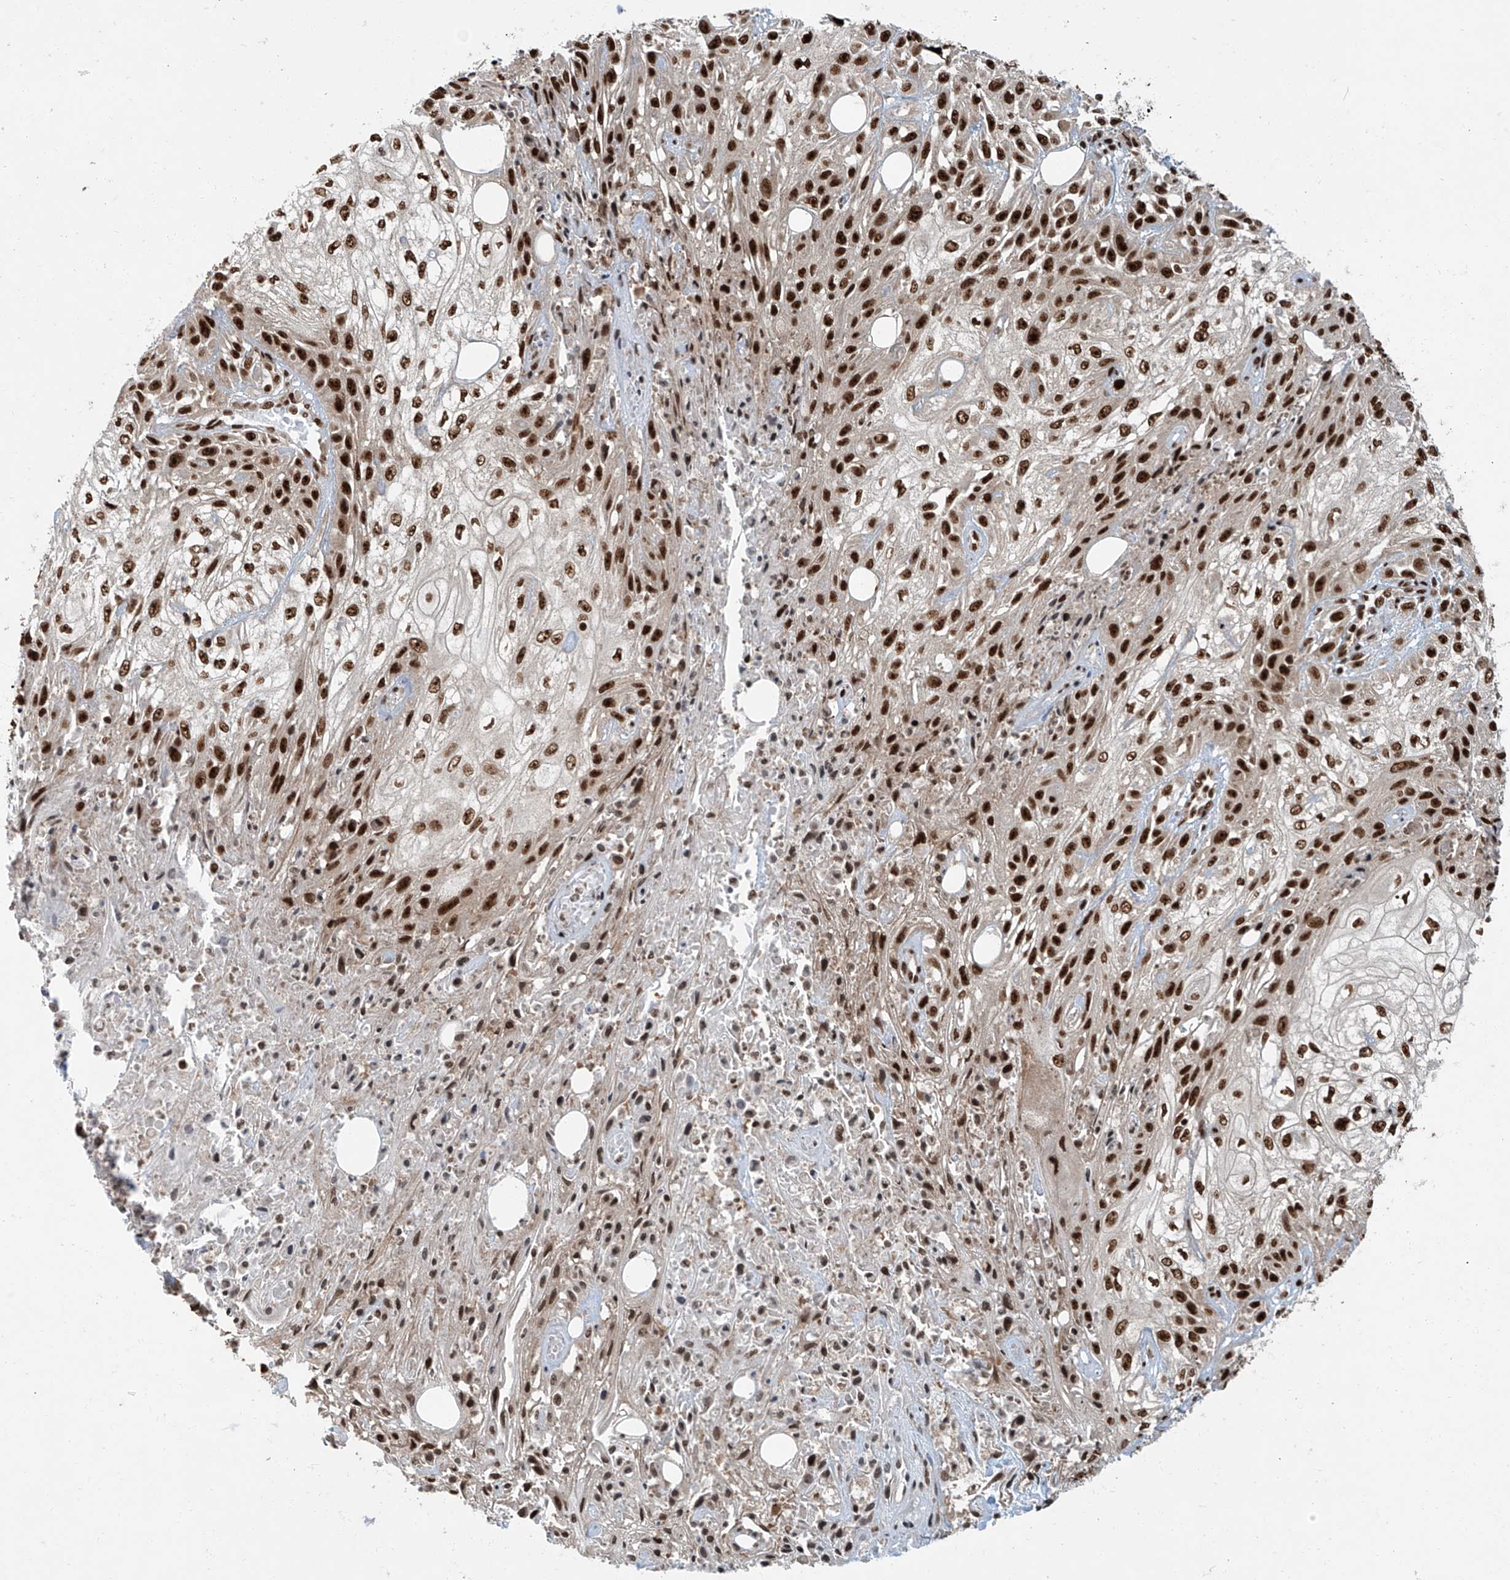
{"staining": {"intensity": "strong", "quantity": ">75%", "location": "nuclear"}, "tissue": "skin cancer", "cell_type": "Tumor cells", "image_type": "cancer", "snomed": [{"axis": "morphology", "description": "Squamous cell carcinoma, NOS"}, {"axis": "morphology", "description": "Squamous cell carcinoma, metastatic, NOS"}, {"axis": "topography", "description": "Skin"}, {"axis": "topography", "description": "Lymph node"}], "caption": "Metastatic squamous cell carcinoma (skin) stained with a protein marker shows strong staining in tumor cells.", "gene": "FAM193B", "patient": {"sex": "male", "age": 75}}